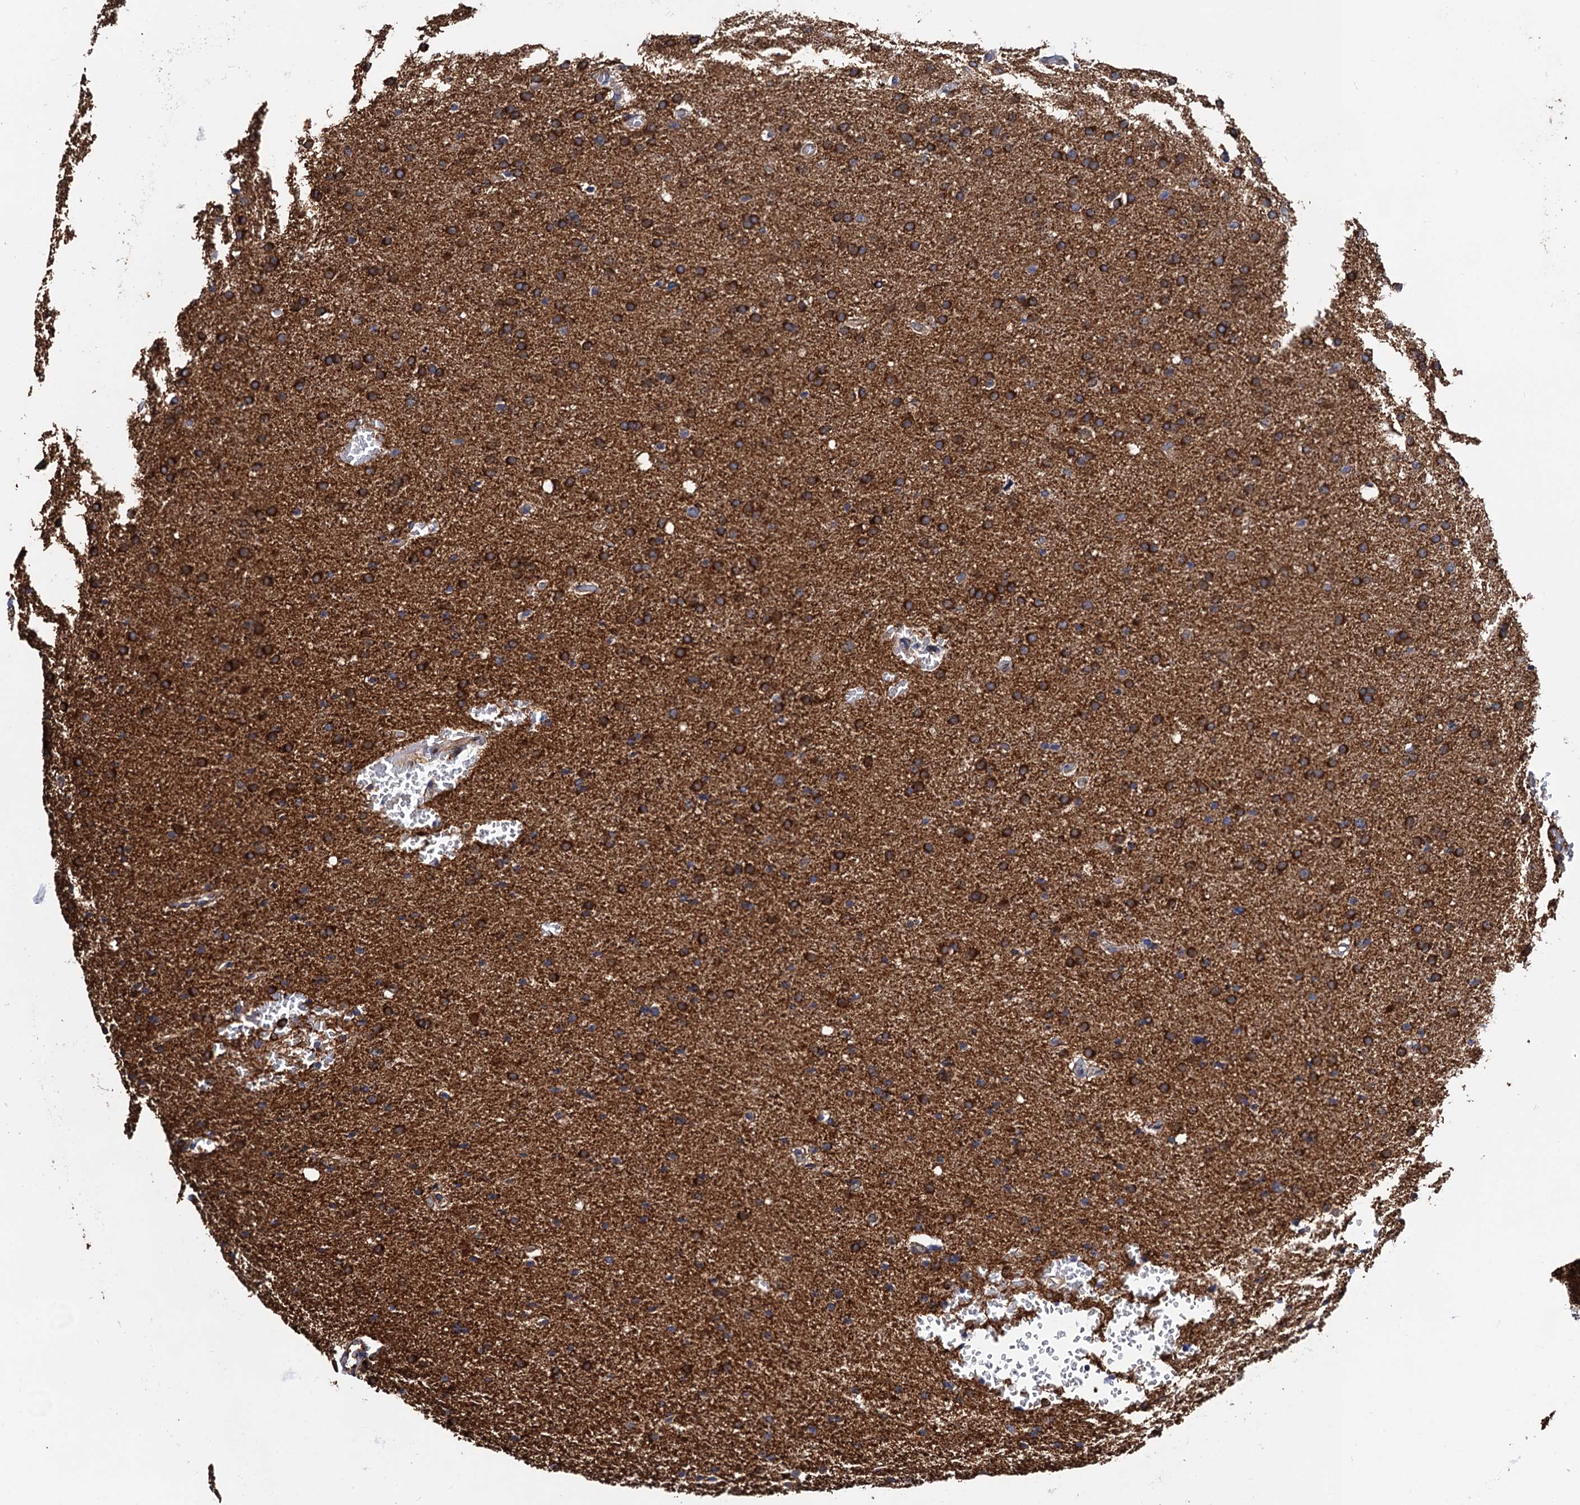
{"staining": {"intensity": "strong", "quantity": ">75%", "location": "cytoplasmic/membranous"}, "tissue": "glioma", "cell_type": "Tumor cells", "image_type": "cancer", "snomed": [{"axis": "morphology", "description": "Glioma, malignant, High grade"}, {"axis": "topography", "description": "Cerebral cortex"}], "caption": "Protein expression analysis of human malignant glioma (high-grade) reveals strong cytoplasmic/membranous positivity in approximately >75% of tumor cells. Immunohistochemistry stains the protein in brown and the nuclei are stained blue.", "gene": "ZDHHC18", "patient": {"sex": "female", "age": 36}}